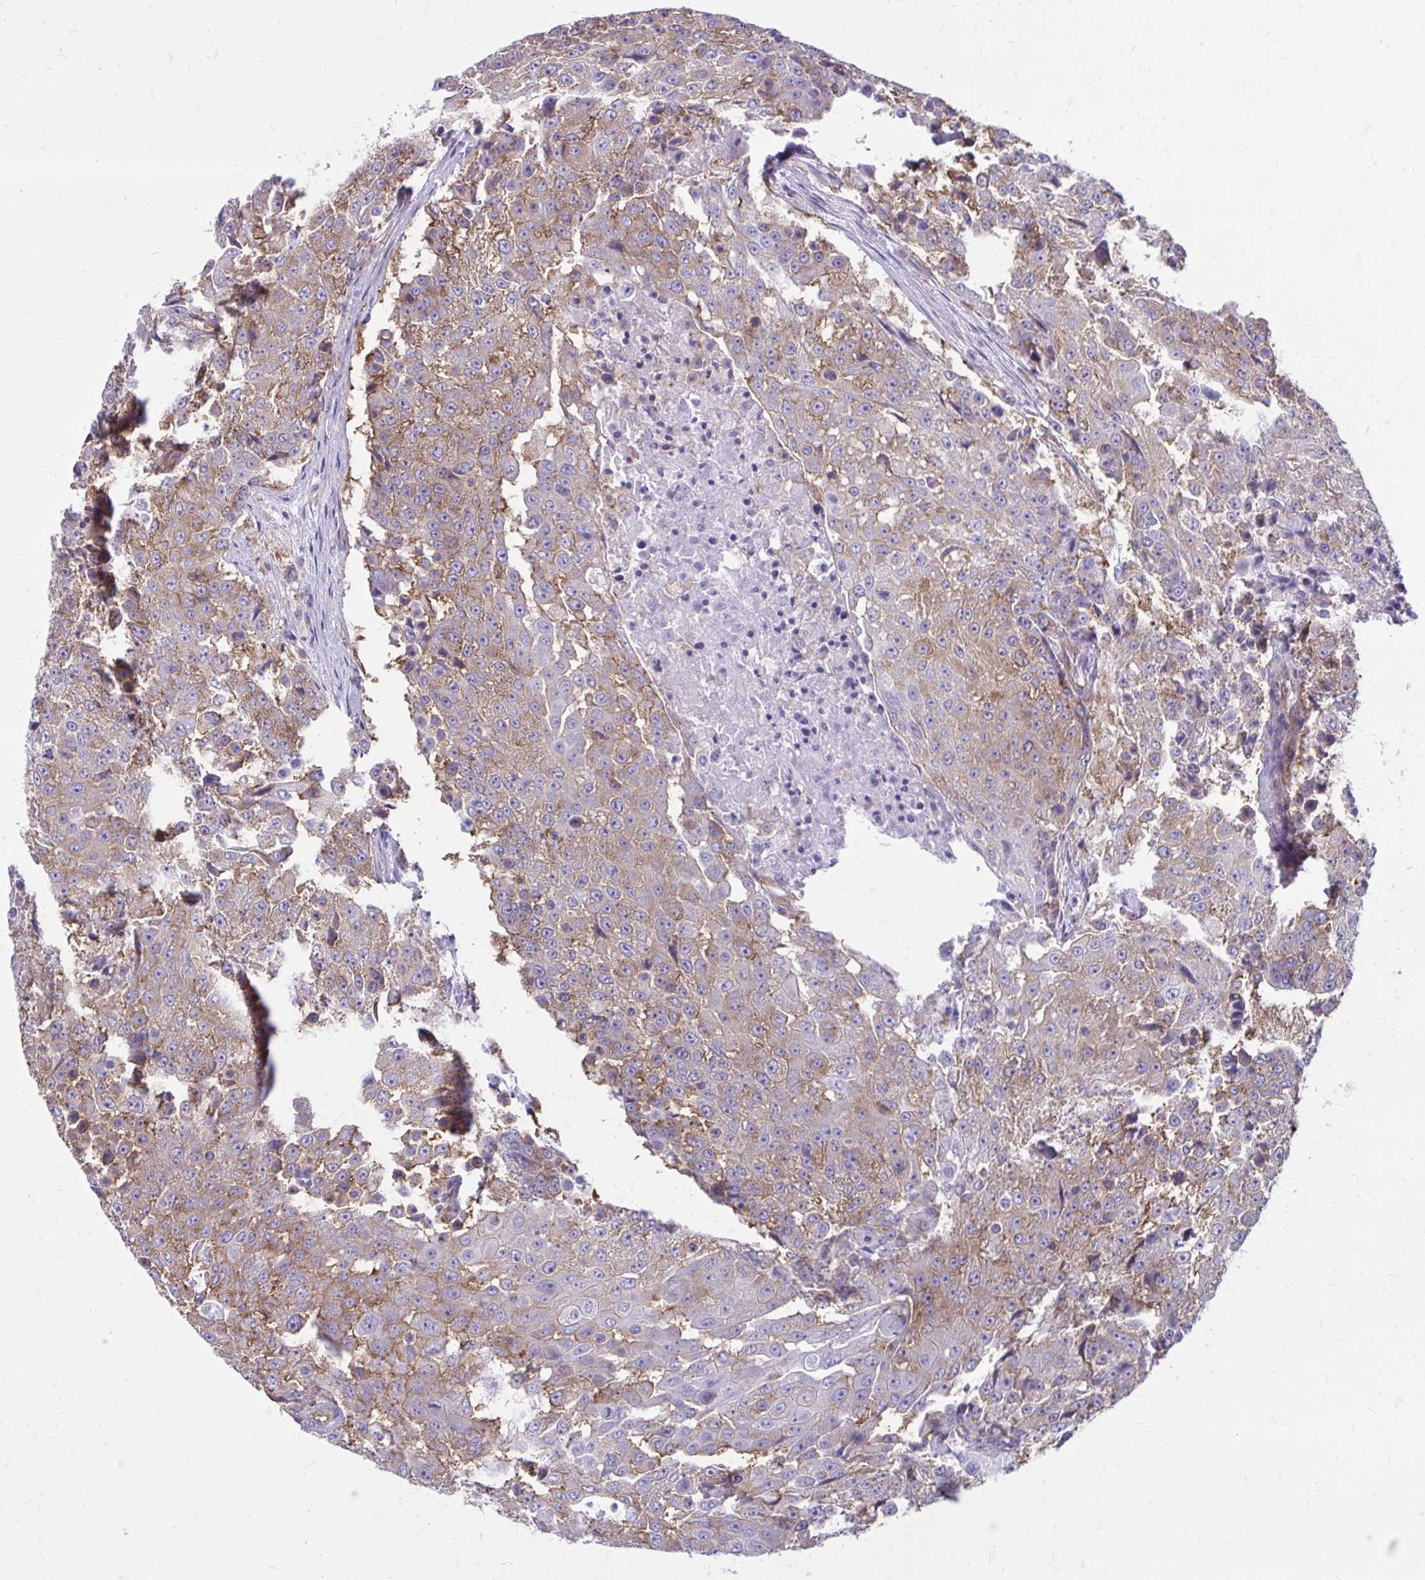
{"staining": {"intensity": "moderate", "quantity": ">75%", "location": "cytoplasmic/membranous"}, "tissue": "urothelial cancer", "cell_type": "Tumor cells", "image_type": "cancer", "snomed": [{"axis": "morphology", "description": "Urothelial carcinoma, High grade"}, {"axis": "topography", "description": "Urinary bladder"}], "caption": "Immunohistochemistry staining of urothelial cancer, which shows medium levels of moderate cytoplasmic/membranous staining in approximately >75% of tumor cells indicating moderate cytoplasmic/membranous protein staining. The staining was performed using DAB (3,3'-diaminobenzidine) (brown) for protein detection and nuclei were counterstained in hematoxylin (blue).", "gene": "CLTA", "patient": {"sex": "female", "age": 63}}